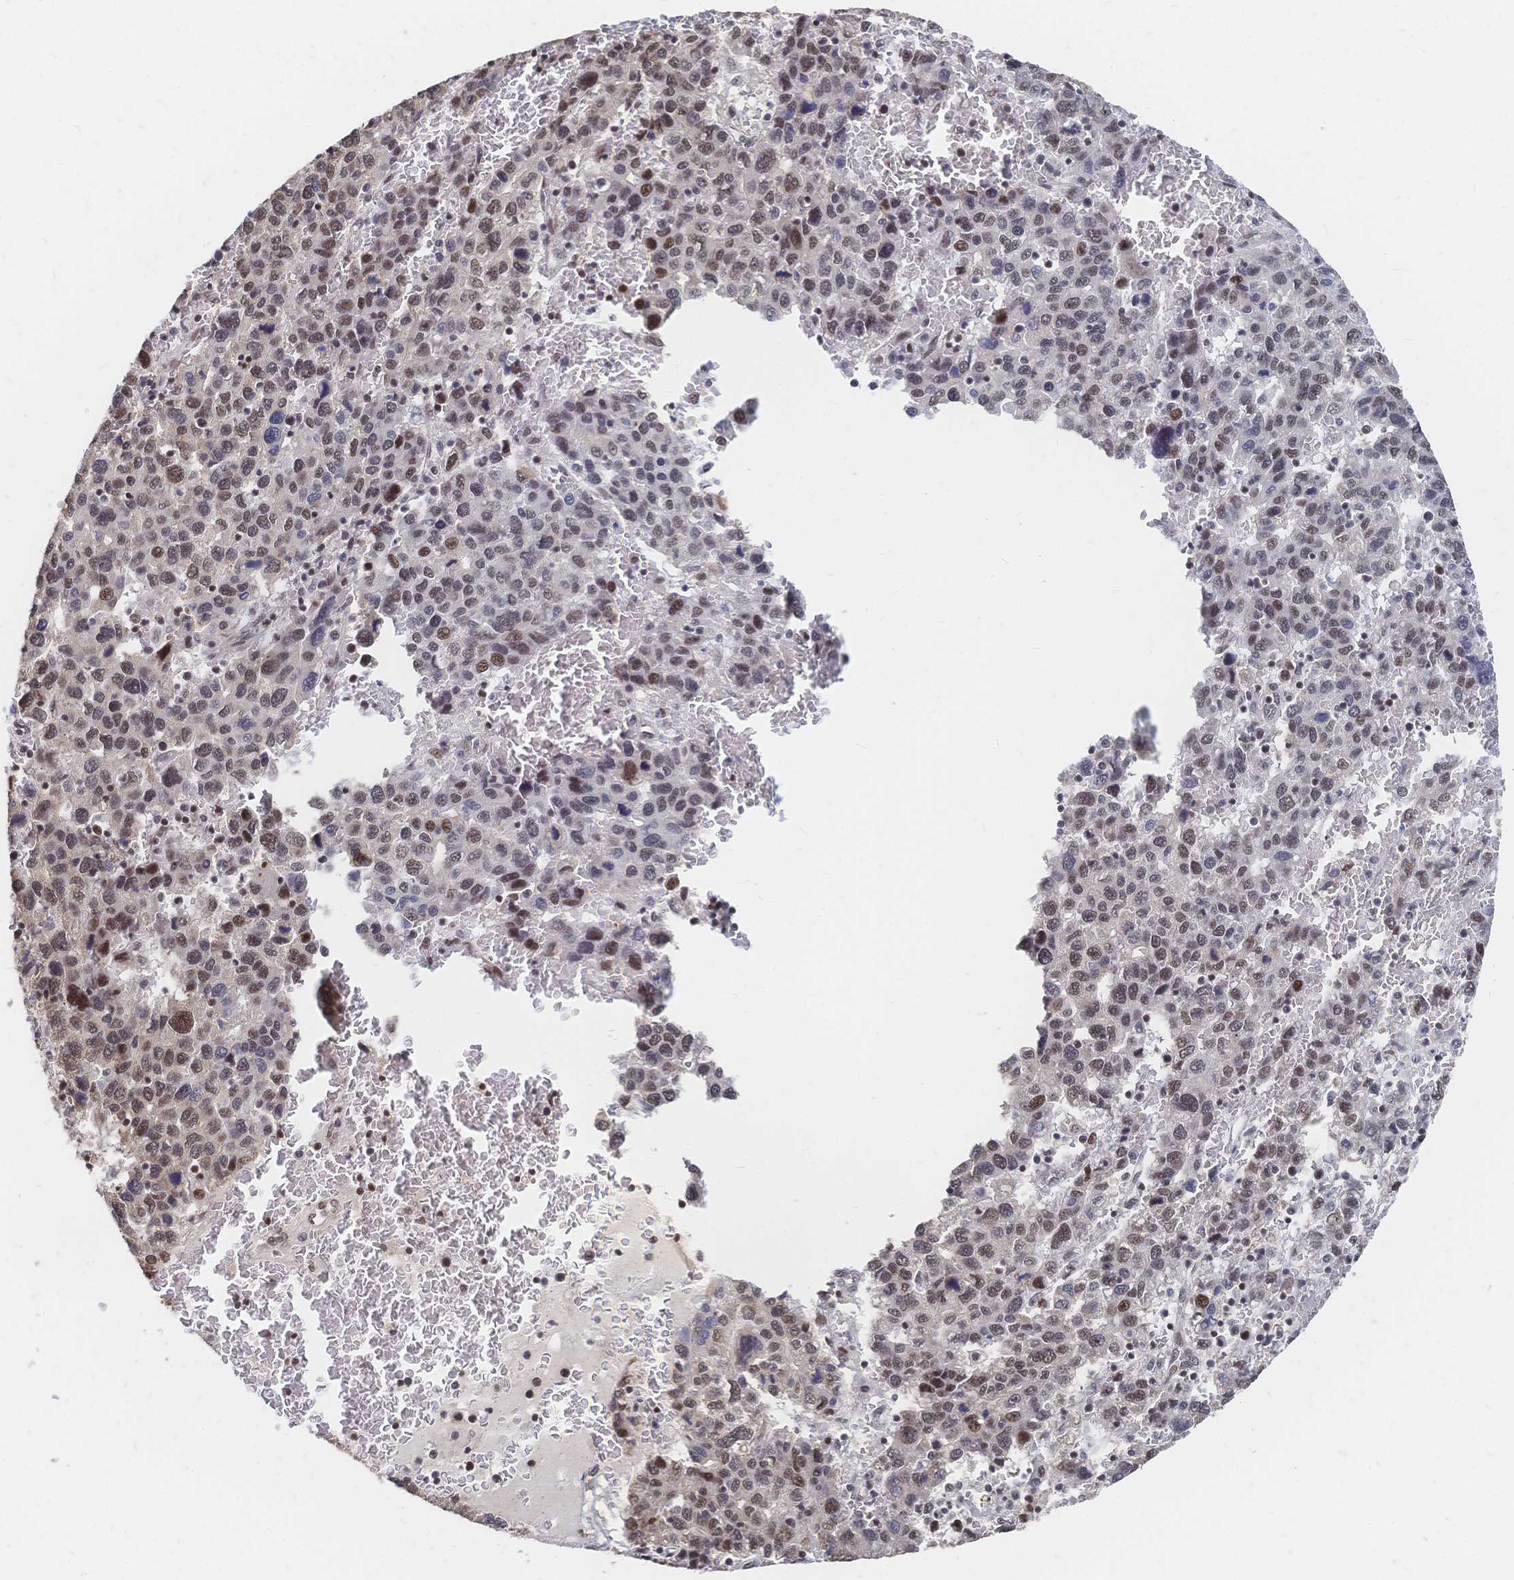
{"staining": {"intensity": "moderate", "quantity": ">75%", "location": "nuclear"}, "tissue": "liver cancer", "cell_type": "Tumor cells", "image_type": "cancer", "snomed": [{"axis": "morphology", "description": "Carcinoma, Hepatocellular, NOS"}, {"axis": "topography", "description": "Liver"}], "caption": "Protein expression analysis of liver cancer (hepatocellular carcinoma) exhibits moderate nuclear staining in approximately >75% of tumor cells.", "gene": "NELFA", "patient": {"sex": "male", "age": 69}}